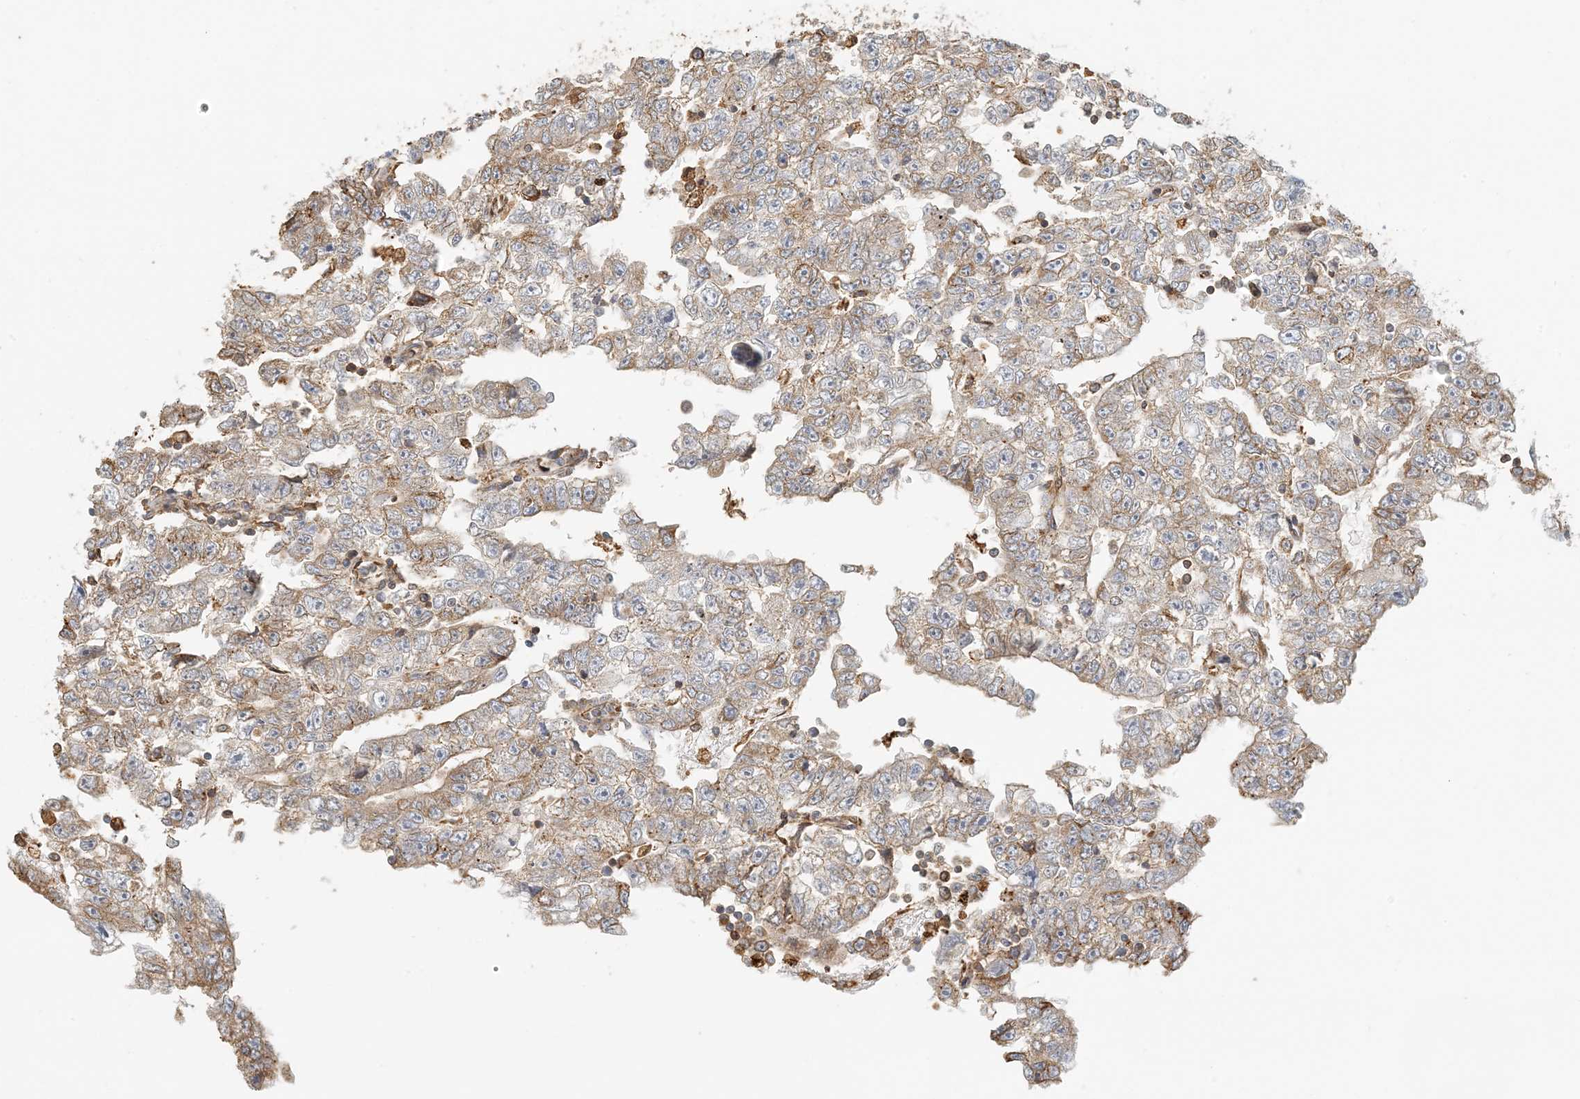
{"staining": {"intensity": "moderate", "quantity": "25%-75%", "location": "cytoplasmic/membranous"}, "tissue": "testis cancer", "cell_type": "Tumor cells", "image_type": "cancer", "snomed": [{"axis": "morphology", "description": "Carcinoma, Embryonal, NOS"}, {"axis": "topography", "description": "Testis"}], "caption": "Human testis cancer stained with a protein marker shows moderate staining in tumor cells.", "gene": "HNMT", "patient": {"sex": "male", "age": 25}}